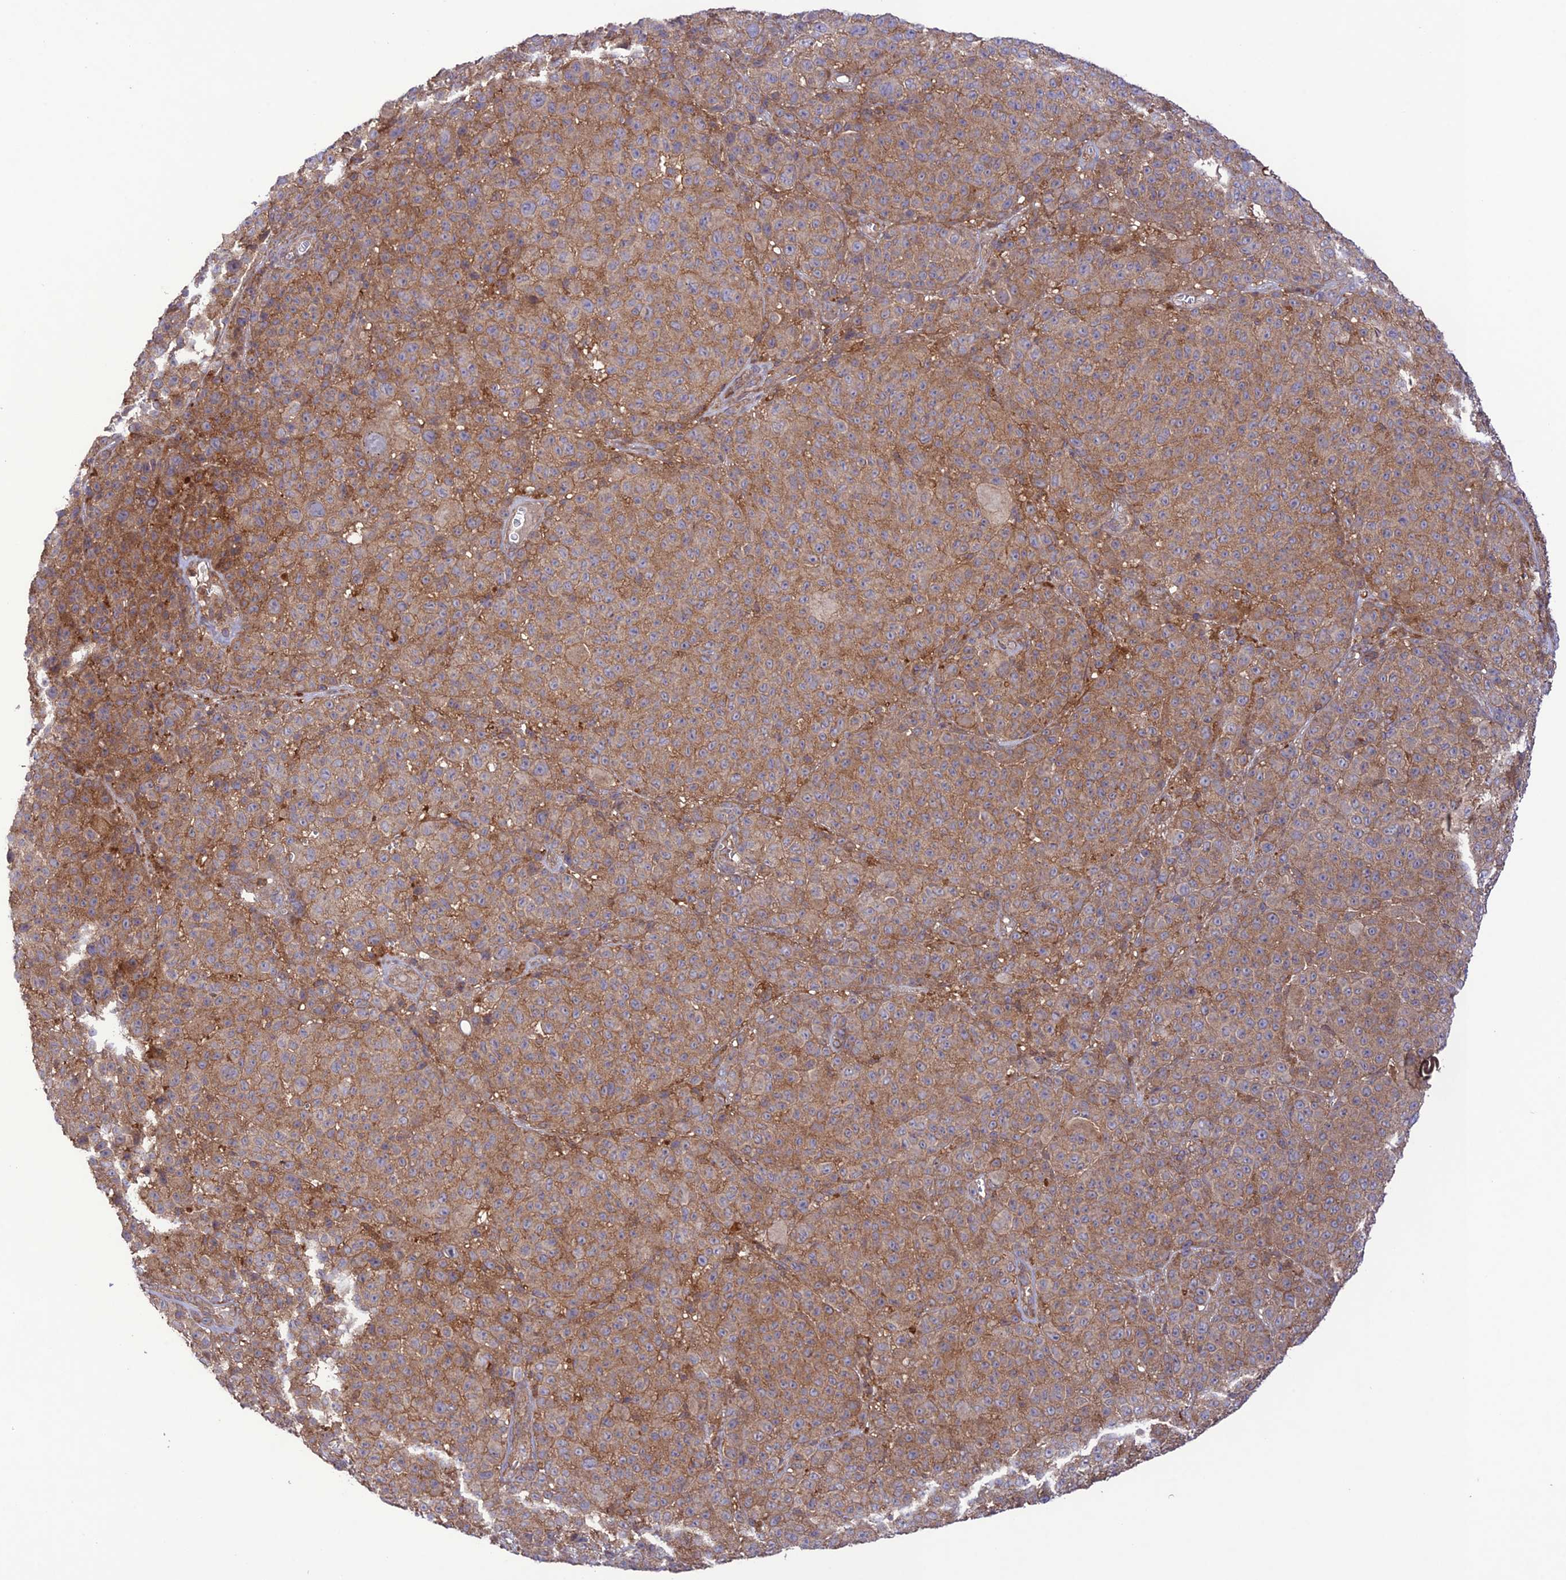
{"staining": {"intensity": "moderate", "quantity": ">75%", "location": "cytoplasmic/membranous"}, "tissue": "melanoma", "cell_type": "Tumor cells", "image_type": "cancer", "snomed": [{"axis": "morphology", "description": "Malignant melanoma, NOS"}, {"axis": "topography", "description": "Skin"}], "caption": "Melanoma stained with a brown dye shows moderate cytoplasmic/membranous positive staining in about >75% of tumor cells.", "gene": "FCHSD1", "patient": {"sex": "female", "age": 94}}